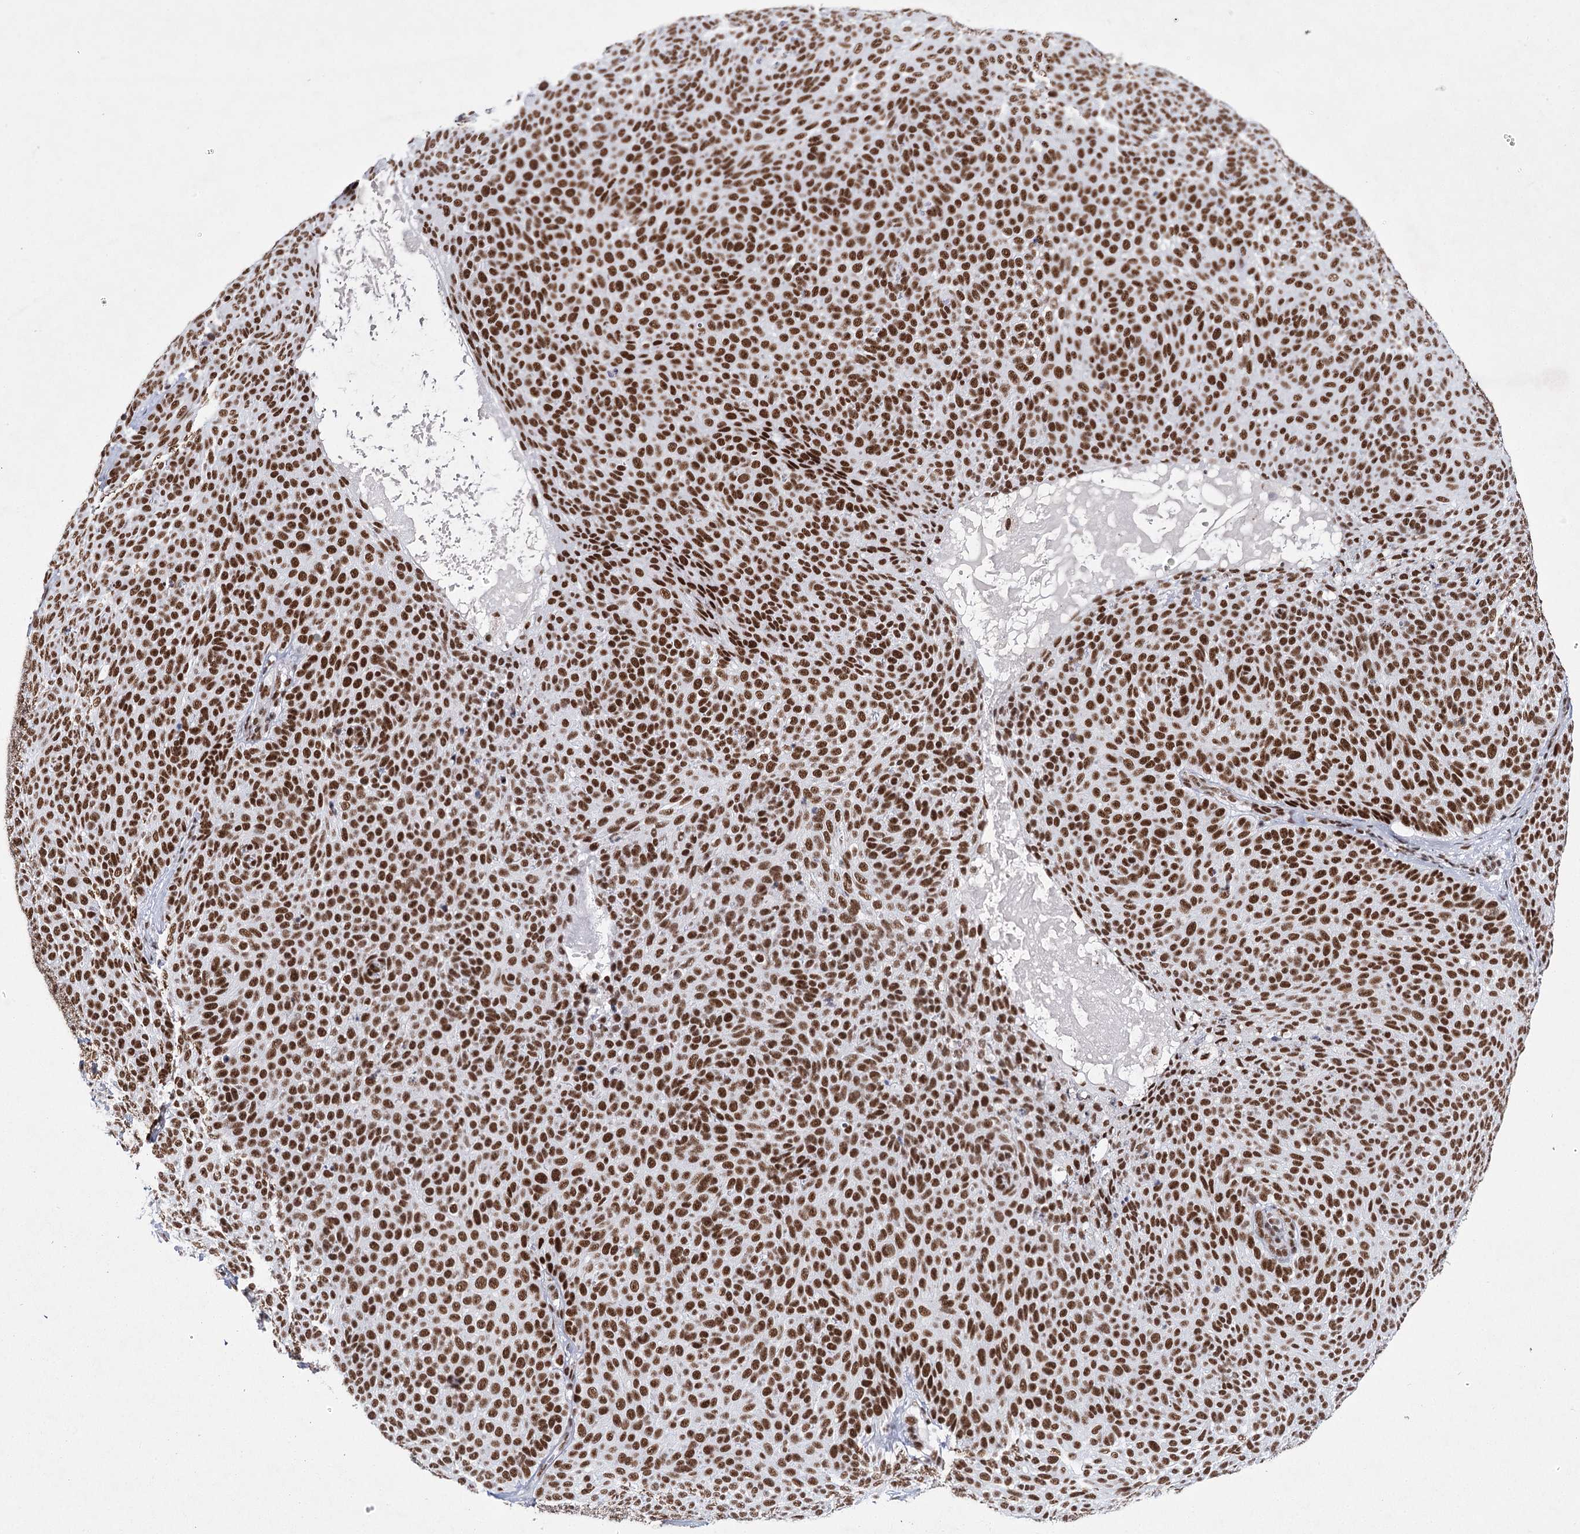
{"staining": {"intensity": "strong", "quantity": ">75%", "location": "nuclear"}, "tissue": "skin cancer", "cell_type": "Tumor cells", "image_type": "cancer", "snomed": [{"axis": "morphology", "description": "Basal cell carcinoma"}, {"axis": "topography", "description": "Skin"}], "caption": "High-magnification brightfield microscopy of skin cancer stained with DAB (3,3'-diaminobenzidine) (brown) and counterstained with hematoxylin (blue). tumor cells exhibit strong nuclear positivity is appreciated in about>75% of cells.", "gene": "SCAF8", "patient": {"sex": "male", "age": 85}}